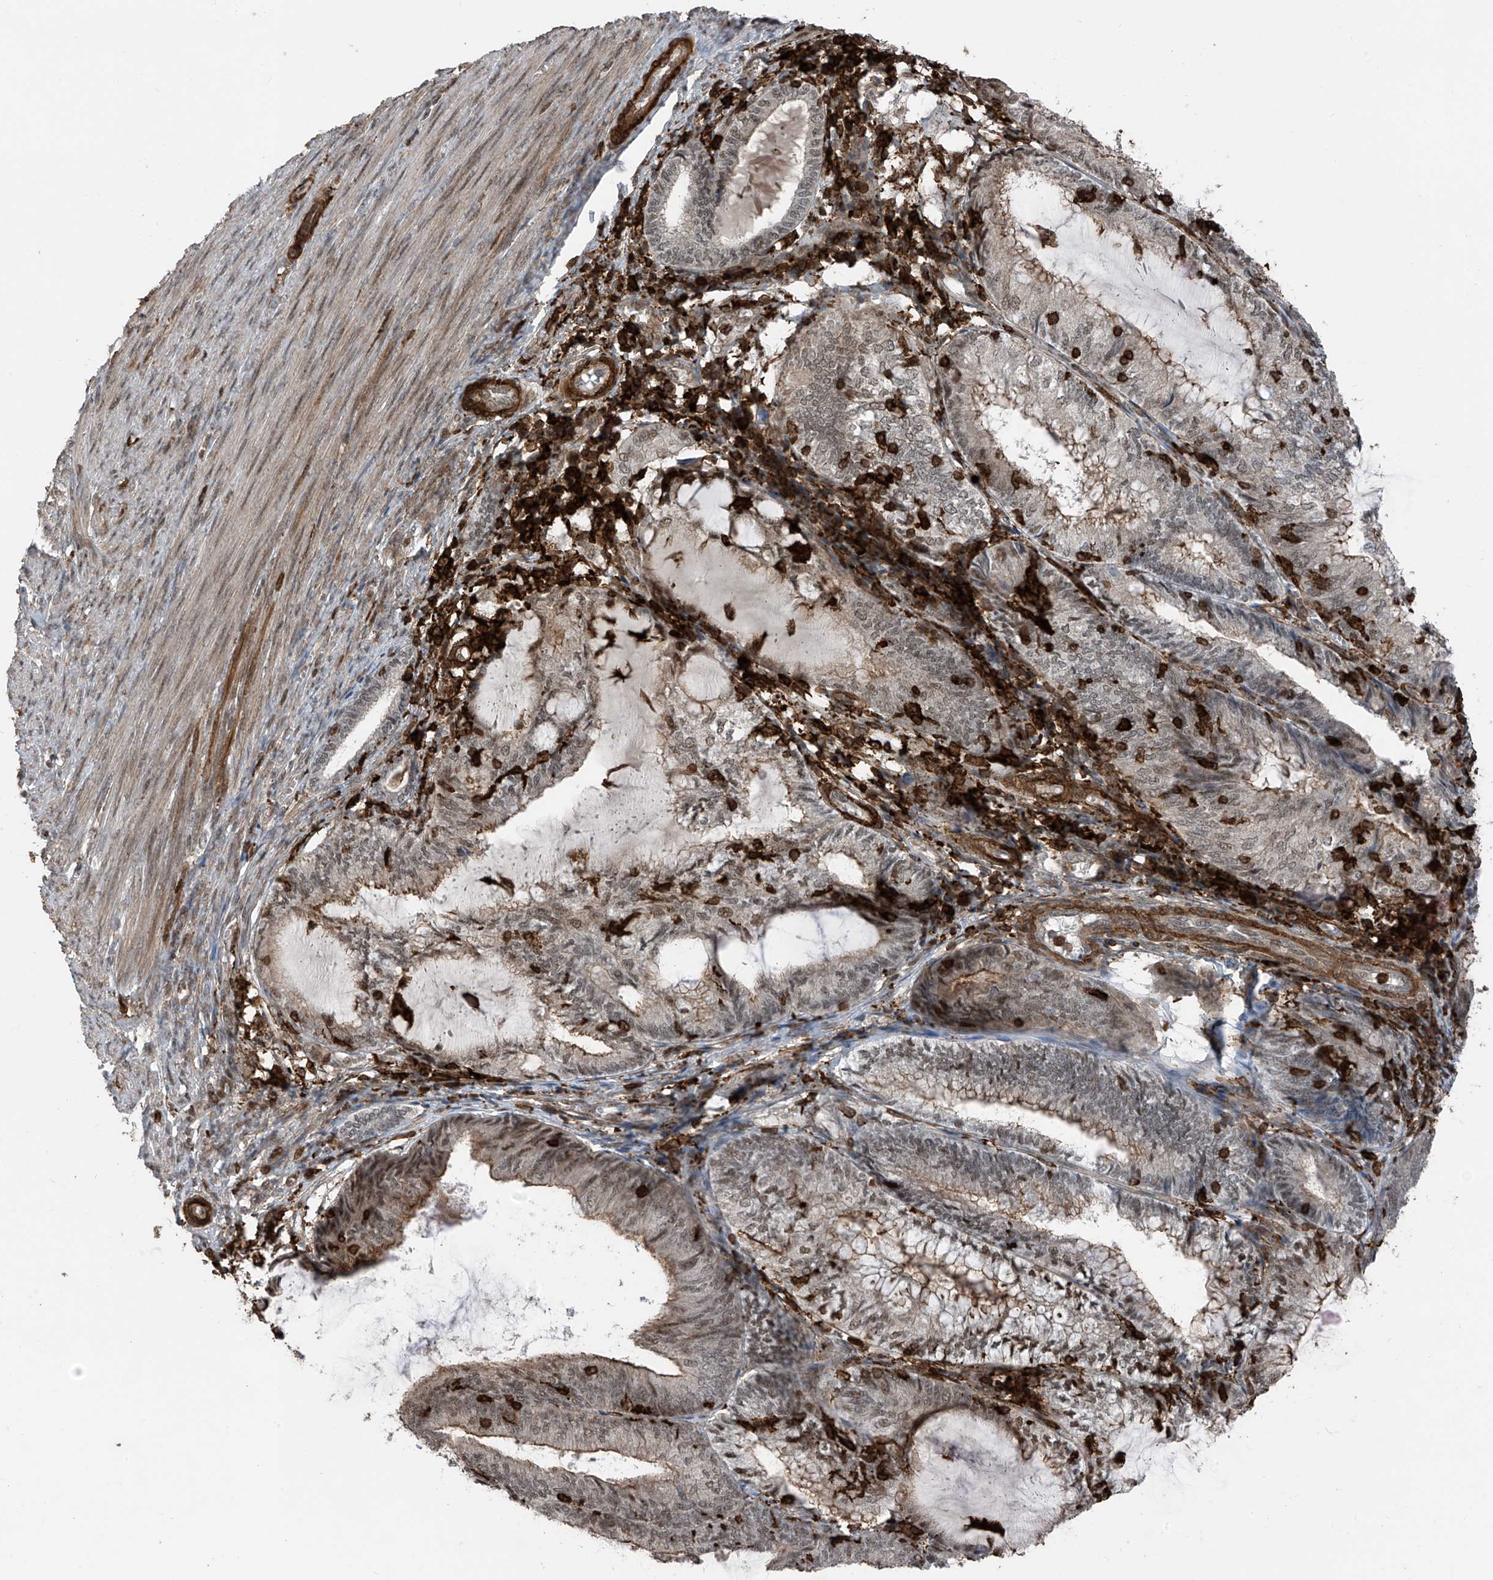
{"staining": {"intensity": "moderate", "quantity": "25%-75%", "location": "cytoplasmic/membranous,nuclear"}, "tissue": "endometrial cancer", "cell_type": "Tumor cells", "image_type": "cancer", "snomed": [{"axis": "morphology", "description": "Adenocarcinoma, NOS"}, {"axis": "topography", "description": "Endometrium"}], "caption": "Tumor cells reveal moderate cytoplasmic/membranous and nuclear staining in approximately 25%-75% of cells in endometrial adenocarcinoma.", "gene": "MICAL1", "patient": {"sex": "female", "age": 81}}